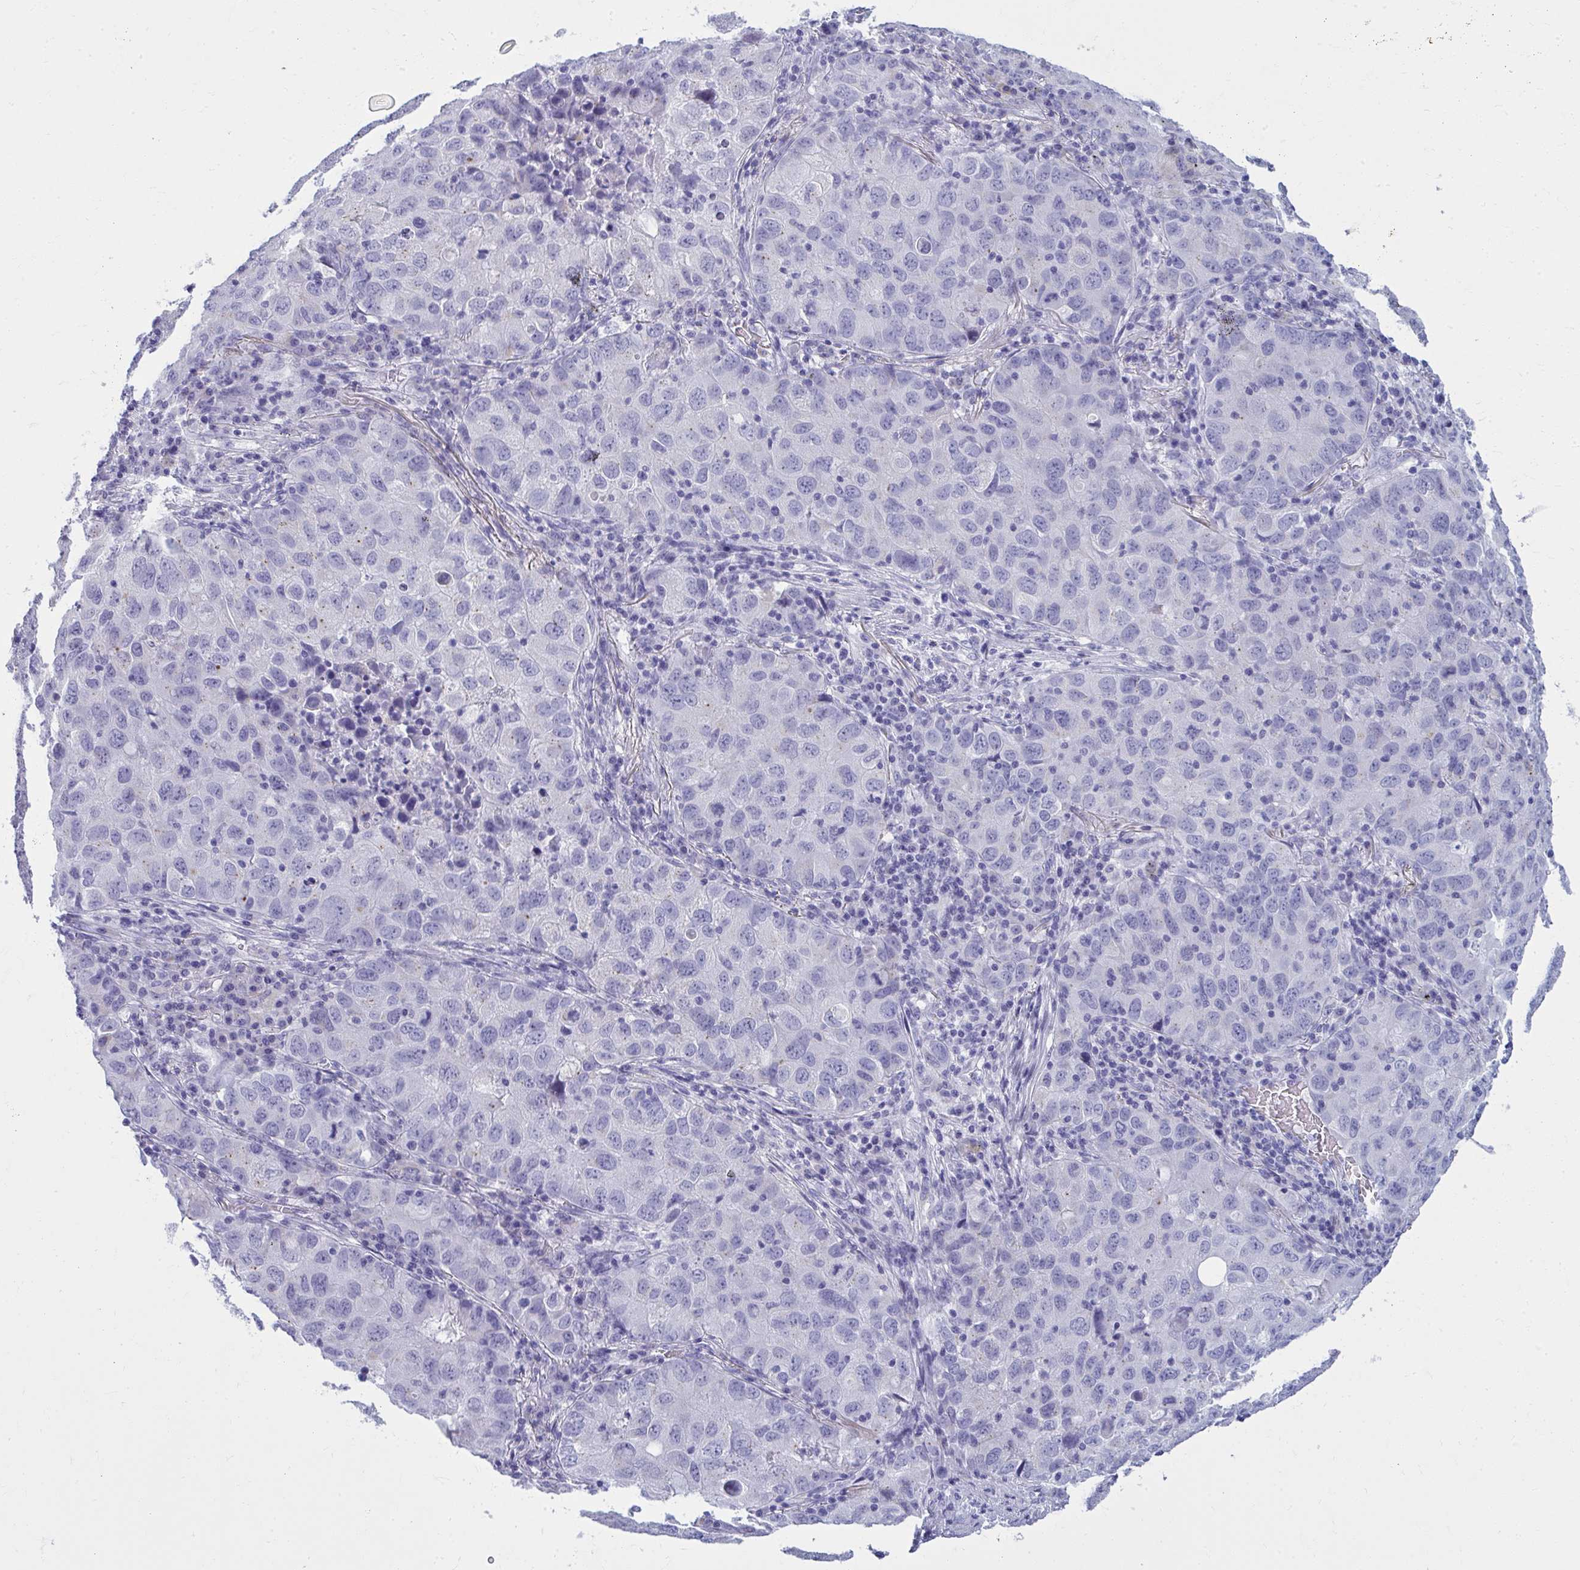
{"staining": {"intensity": "negative", "quantity": "none", "location": "none"}, "tissue": "lung cancer", "cell_type": "Tumor cells", "image_type": "cancer", "snomed": [{"axis": "morphology", "description": "Normal morphology"}, {"axis": "morphology", "description": "Adenocarcinoma, NOS"}, {"axis": "topography", "description": "Lymph node"}, {"axis": "topography", "description": "Lung"}], "caption": "Tumor cells show no significant positivity in lung adenocarcinoma.", "gene": "QDPR", "patient": {"sex": "female", "age": 51}}